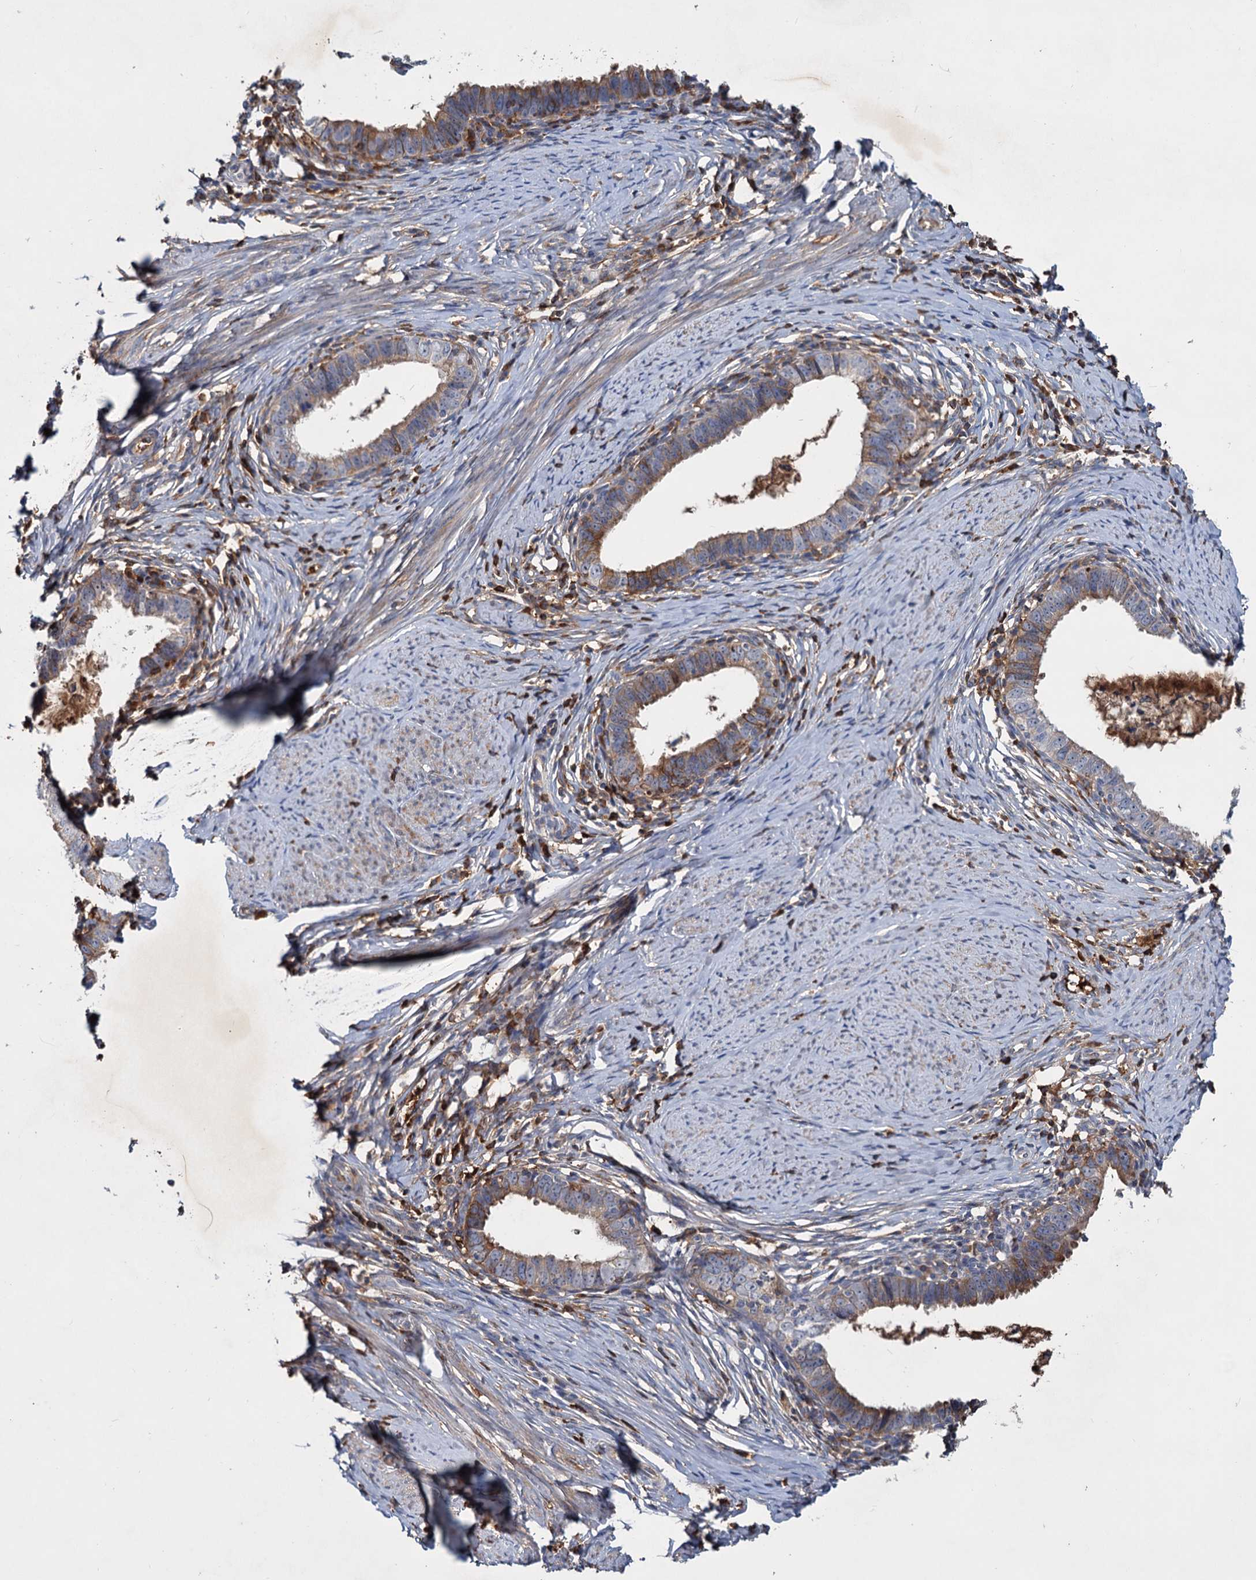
{"staining": {"intensity": "moderate", "quantity": "25%-75%", "location": "cytoplasmic/membranous"}, "tissue": "cervical cancer", "cell_type": "Tumor cells", "image_type": "cancer", "snomed": [{"axis": "morphology", "description": "Adenocarcinoma, NOS"}, {"axis": "topography", "description": "Cervix"}], "caption": "This image exhibits adenocarcinoma (cervical) stained with immunohistochemistry (IHC) to label a protein in brown. The cytoplasmic/membranous of tumor cells show moderate positivity for the protein. Nuclei are counter-stained blue.", "gene": "CHRD", "patient": {"sex": "female", "age": 36}}